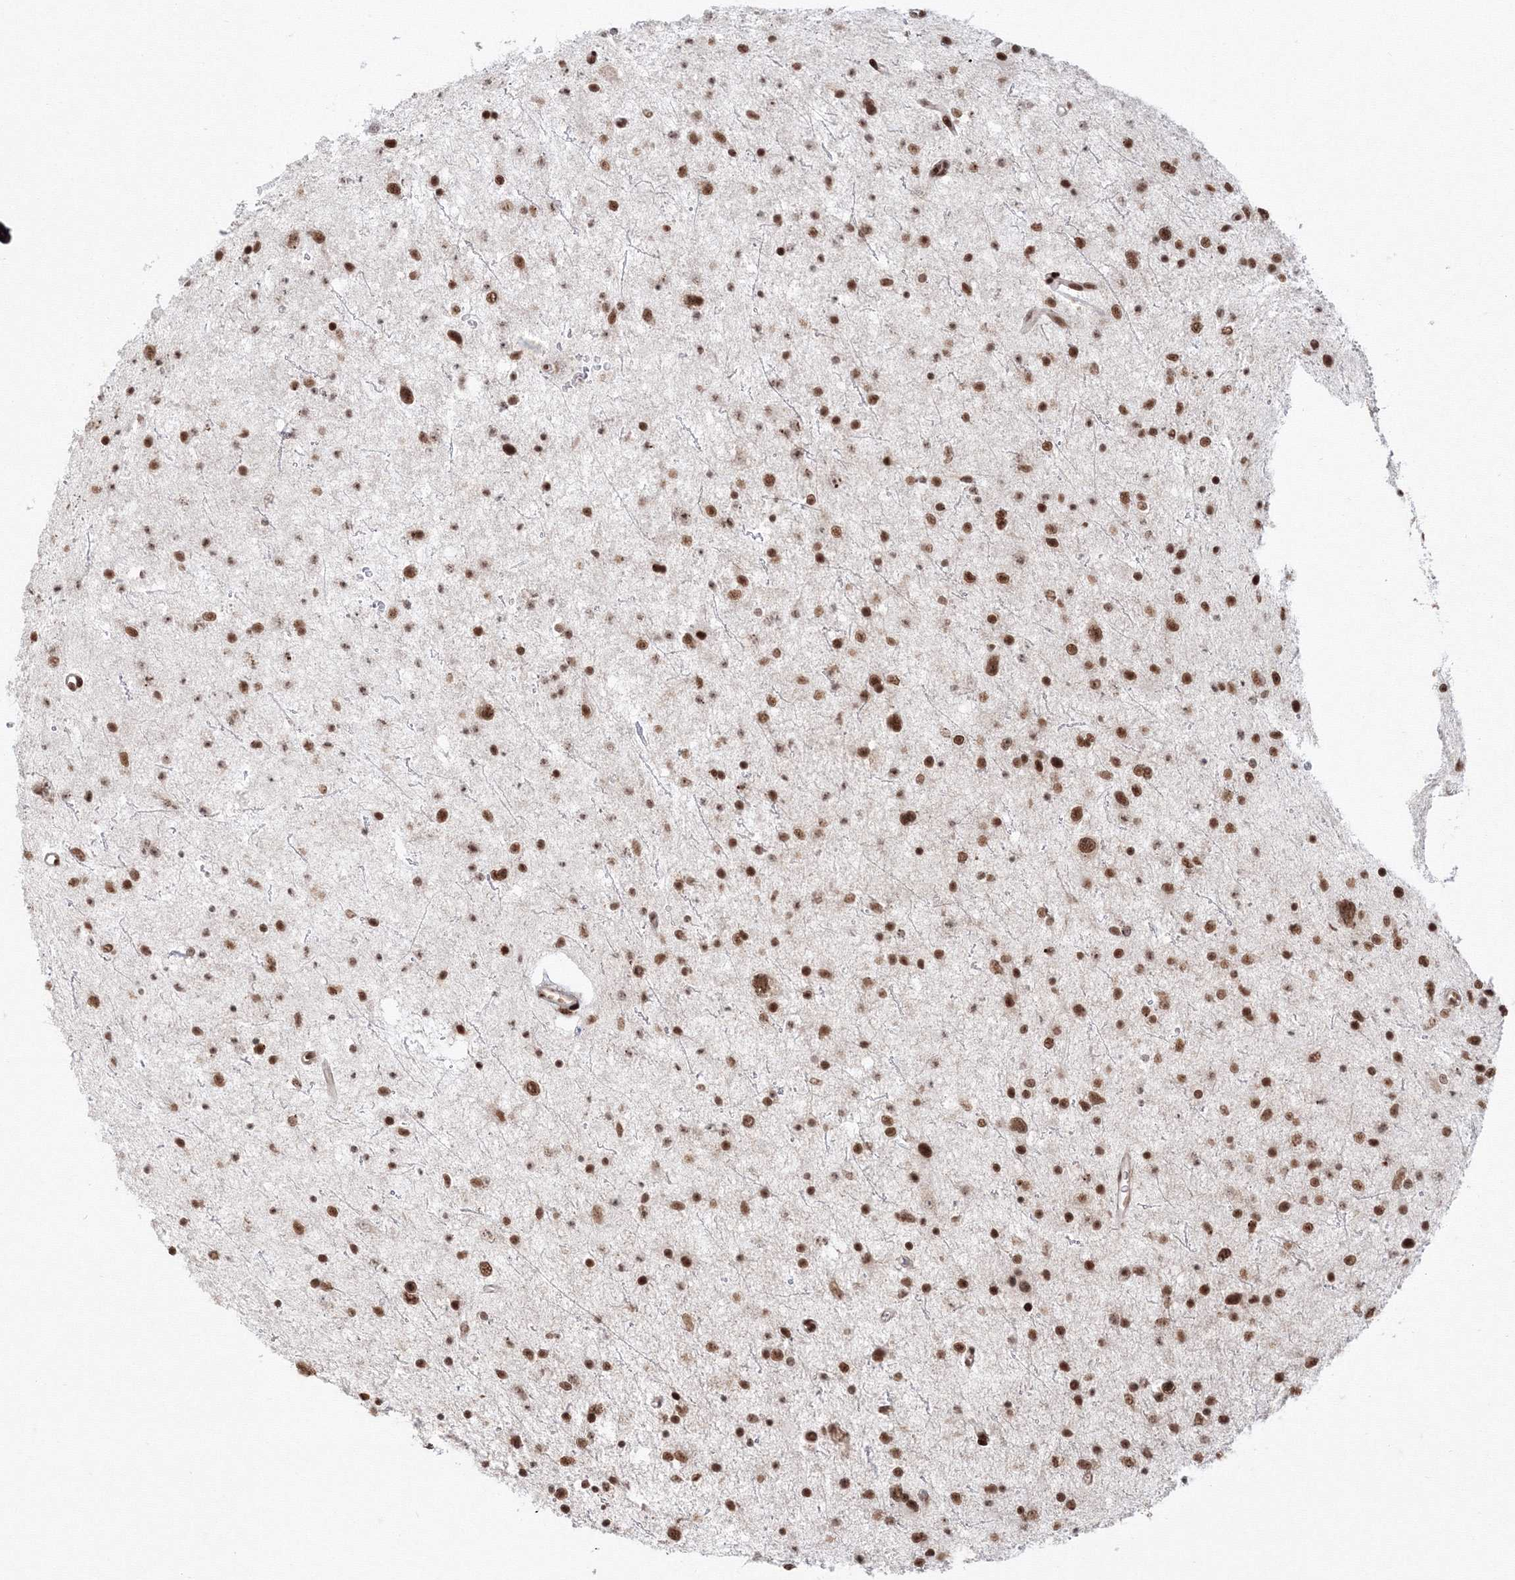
{"staining": {"intensity": "strong", "quantity": ">75%", "location": "nuclear"}, "tissue": "glioma", "cell_type": "Tumor cells", "image_type": "cancer", "snomed": [{"axis": "morphology", "description": "Glioma, malignant, Low grade"}, {"axis": "topography", "description": "Brain"}], "caption": "Immunohistochemistry (DAB) staining of human malignant low-grade glioma demonstrates strong nuclear protein staining in approximately >75% of tumor cells.", "gene": "KIF20A", "patient": {"sex": "female", "age": 37}}